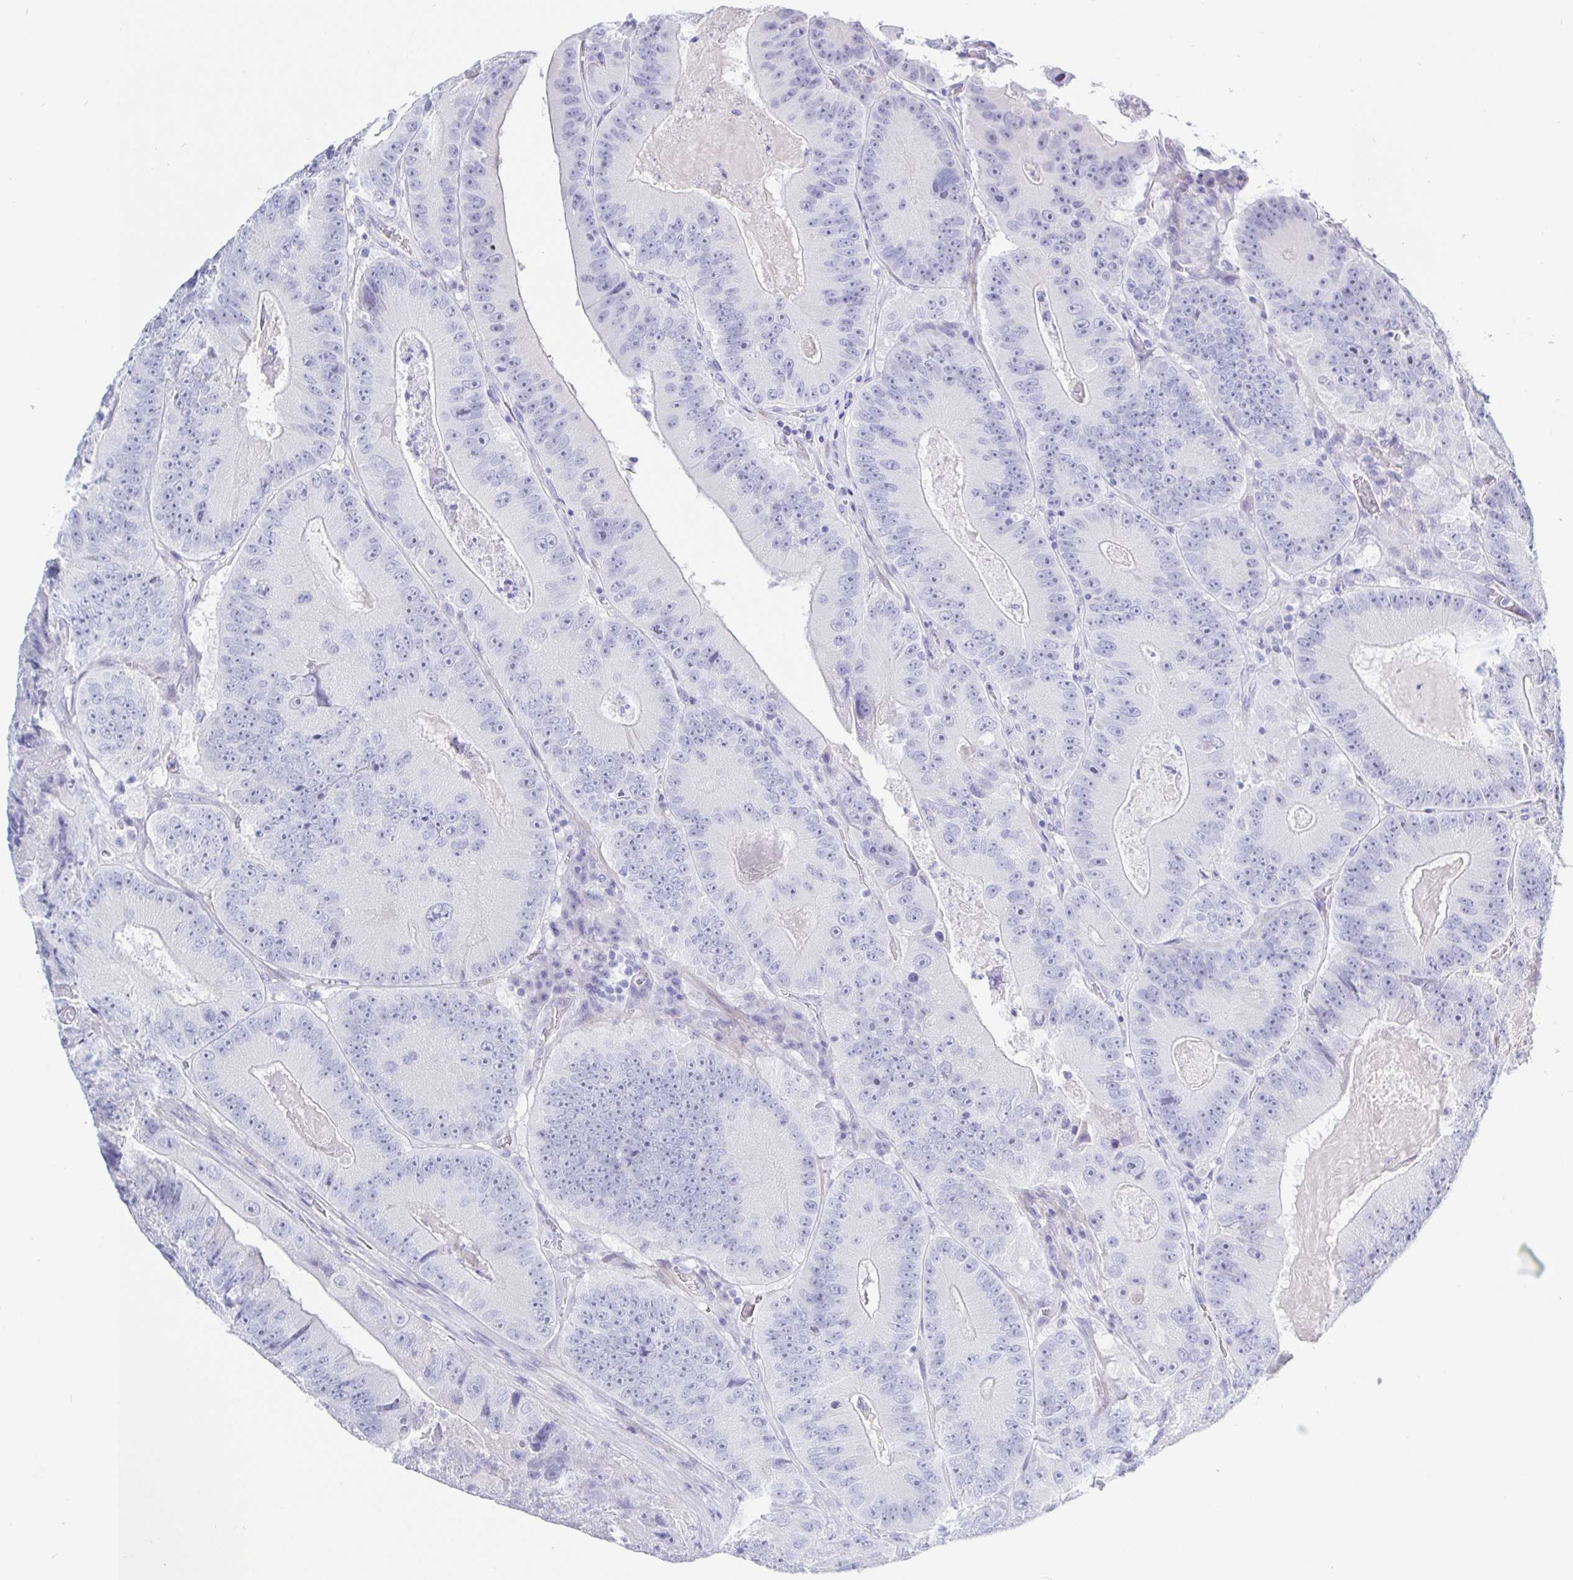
{"staining": {"intensity": "negative", "quantity": "none", "location": "none"}, "tissue": "colorectal cancer", "cell_type": "Tumor cells", "image_type": "cancer", "snomed": [{"axis": "morphology", "description": "Adenocarcinoma, NOS"}, {"axis": "topography", "description": "Colon"}], "caption": "DAB immunohistochemical staining of human colorectal cancer shows no significant positivity in tumor cells.", "gene": "KCNH6", "patient": {"sex": "female", "age": 86}}